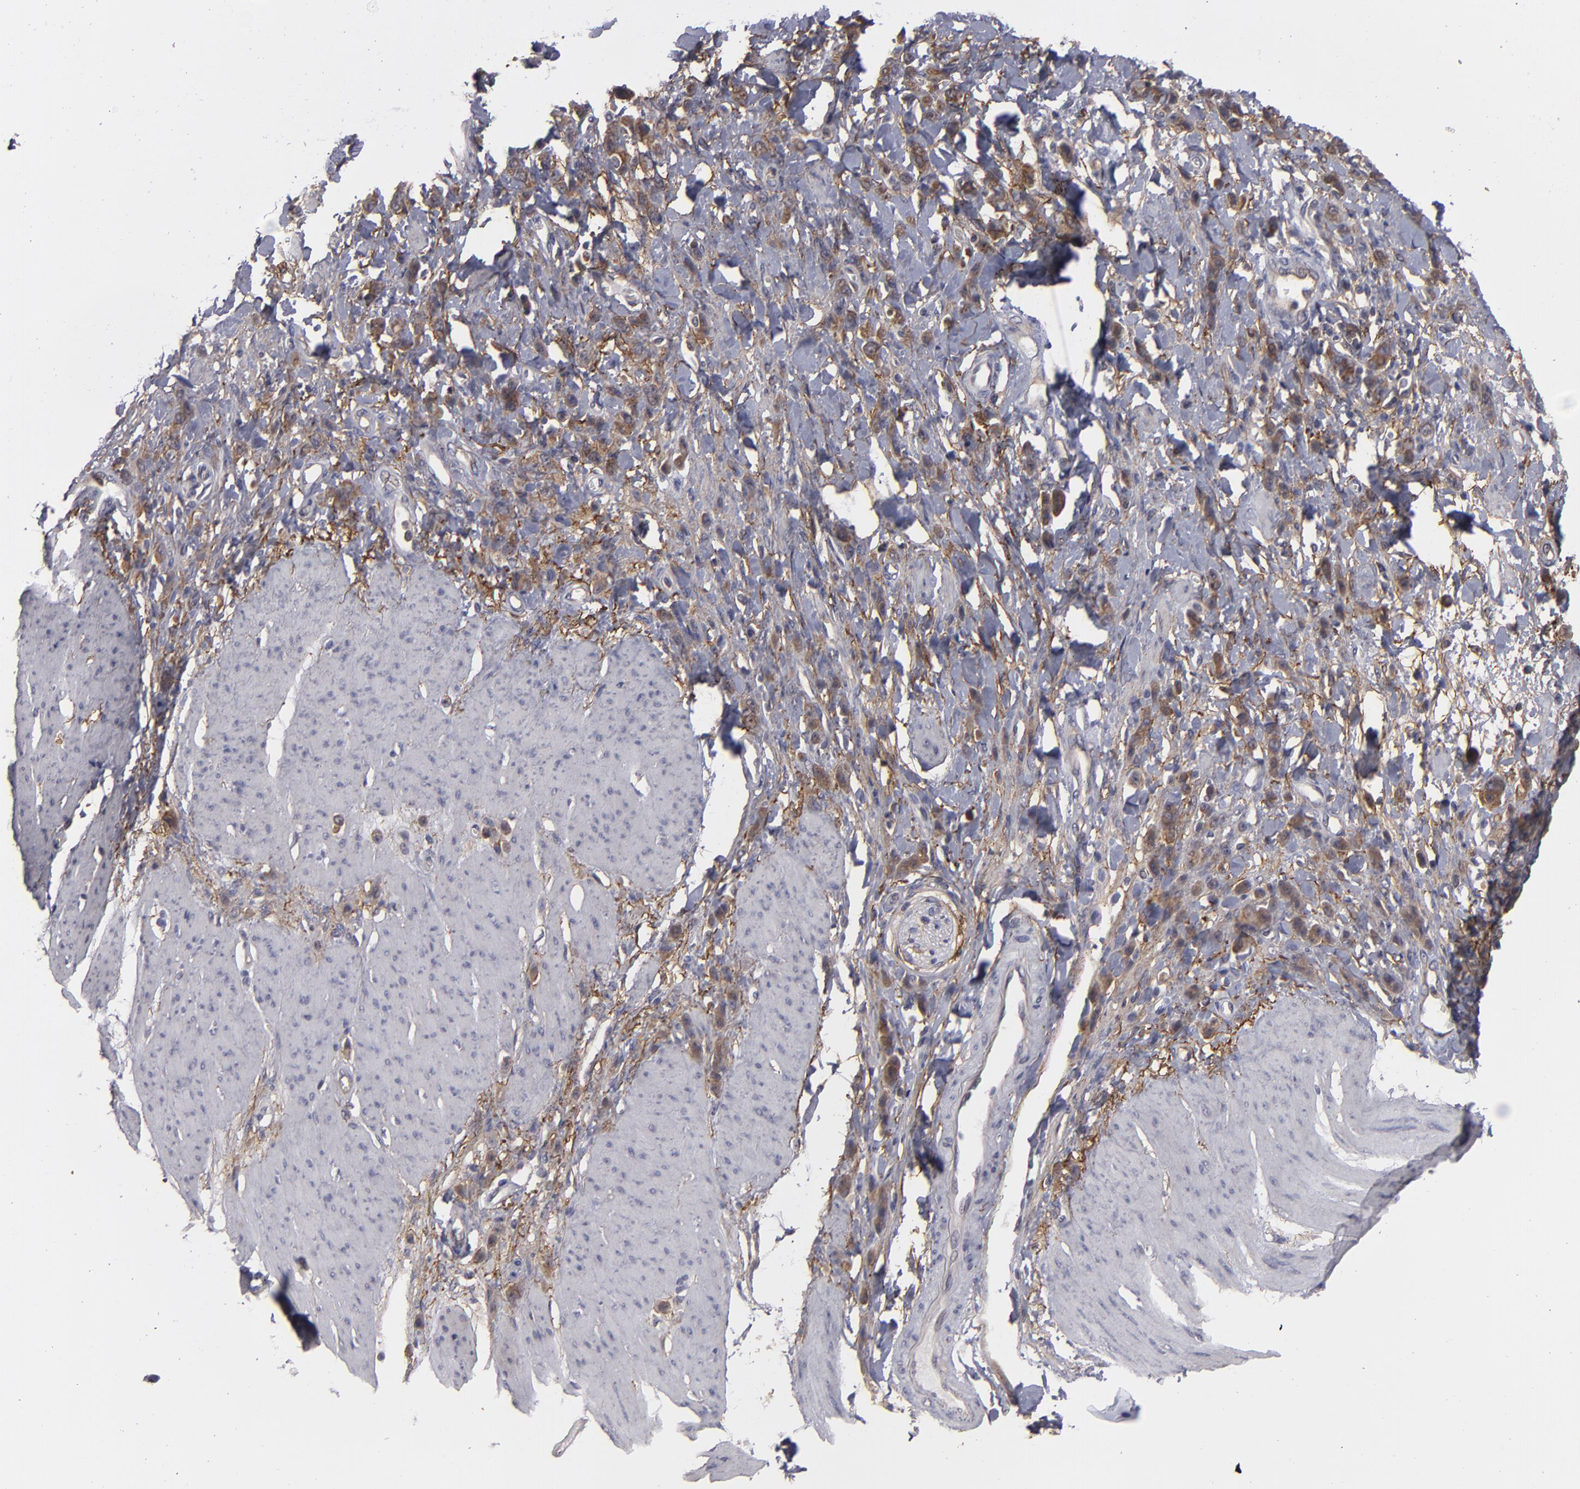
{"staining": {"intensity": "moderate", "quantity": ">75%", "location": "cytoplasmic/membranous"}, "tissue": "stomach cancer", "cell_type": "Tumor cells", "image_type": "cancer", "snomed": [{"axis": "morphology", "description": "Normal tissue, NOS"}, {"axis": "morphology", "description": "Adenocarcinoma, NOS"}, {"axis": "topography", "description": "Stomach"}], "caption": "Tumor cells display medium levels of moderate cytoplasmic/membranous staining in about >75% of cells in human stomach cancer (adenocarcinoma).", "gene": "BMP6", "patient": {"sex": "male", "age": 82}}